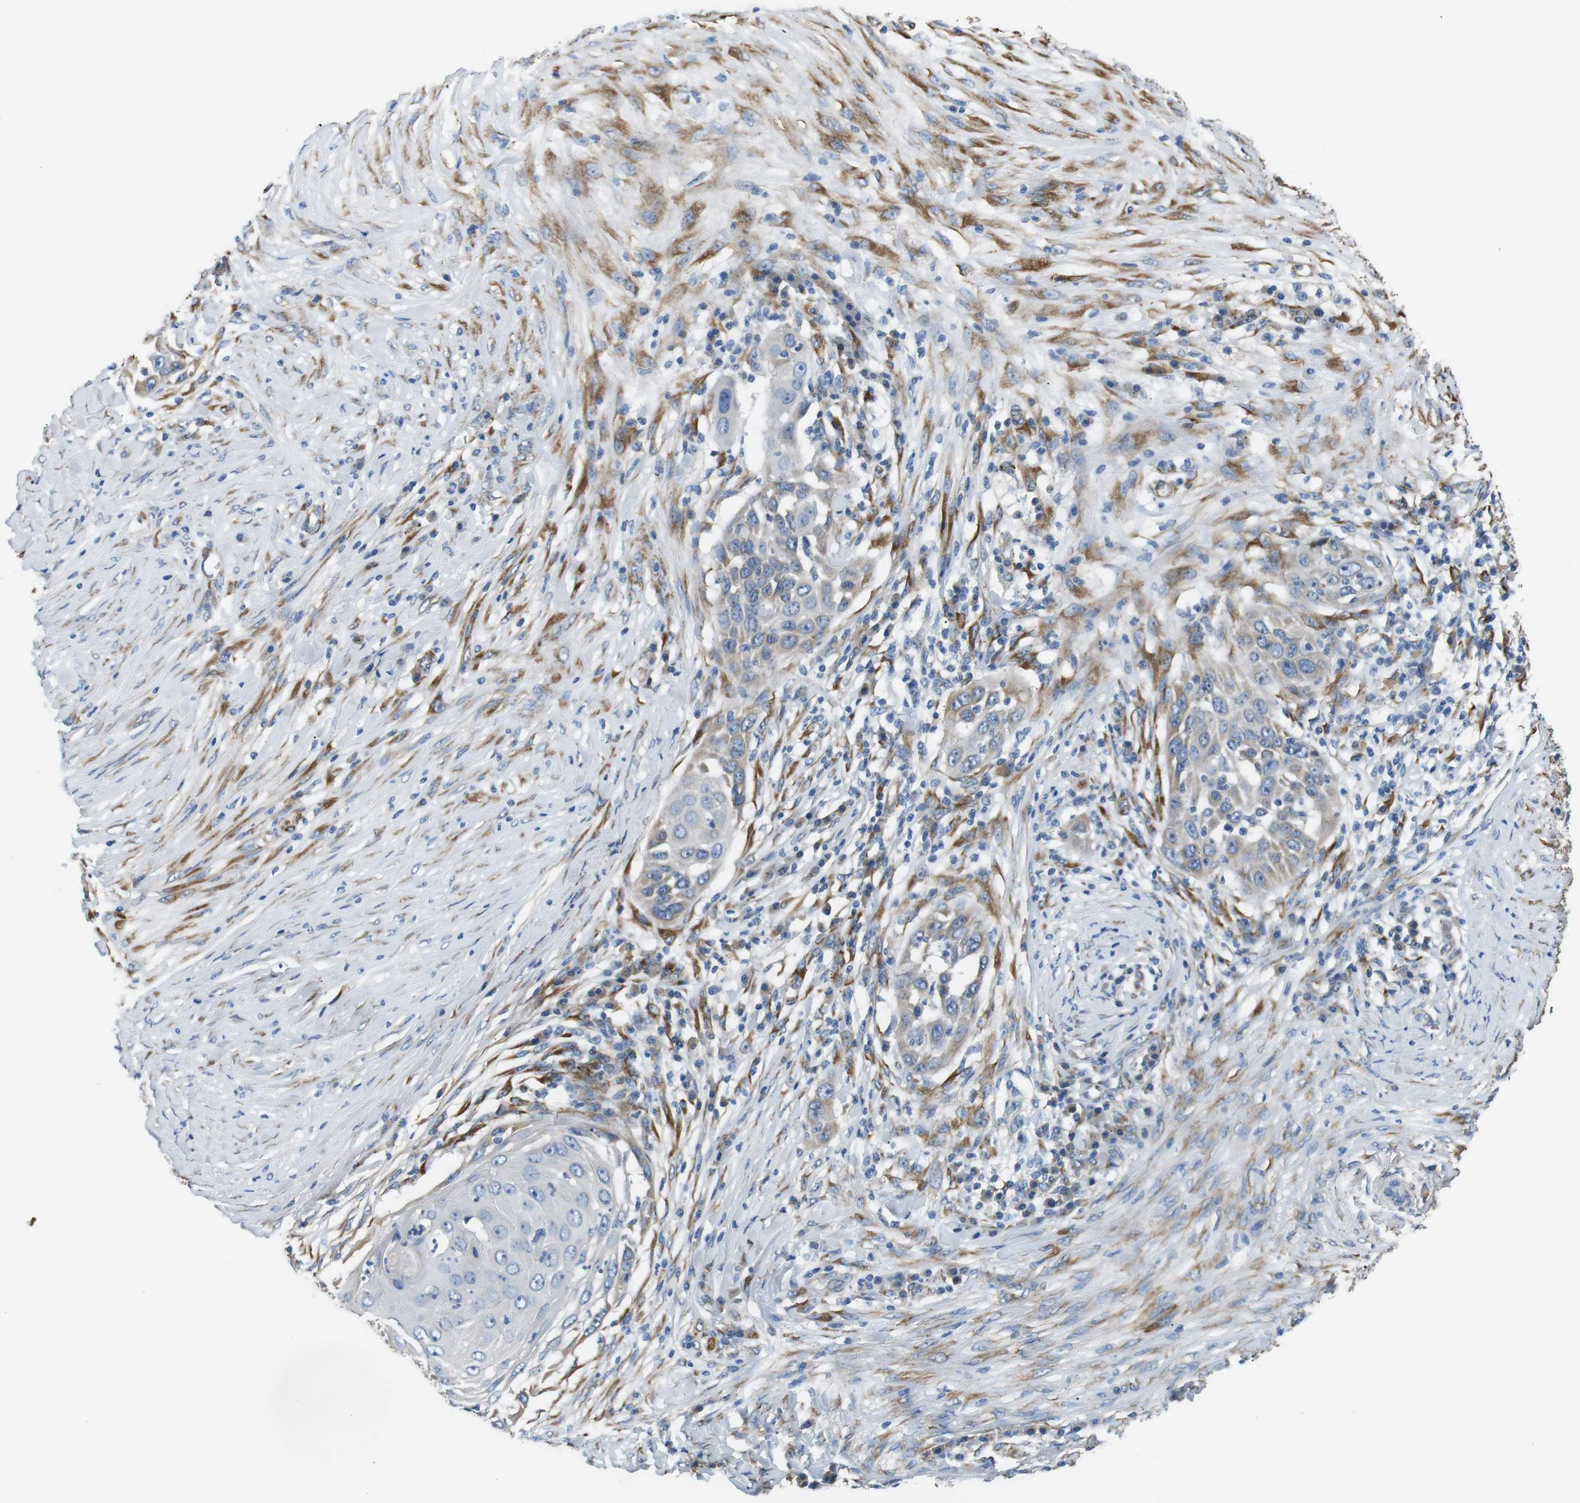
{"staining": {"intensity": "negative", "quantity": "none", "location": "none"}, "tissue": "skin cancer", "cell_type": "Tumor cells", "image_type": "cancer", "snomed": [{"axis": "morphology", "description": "Squamous cell carcinoma, NOS"}, {"axis": "topography", "description": "Skin"}], "caption": "Immunohistochemical staining of human skin cancer (squamous cell carcinoma) shows no significant positivity in tumor cells.", "gene": "UNC5CL", "patient": {"sex": "female", "age": 44}}